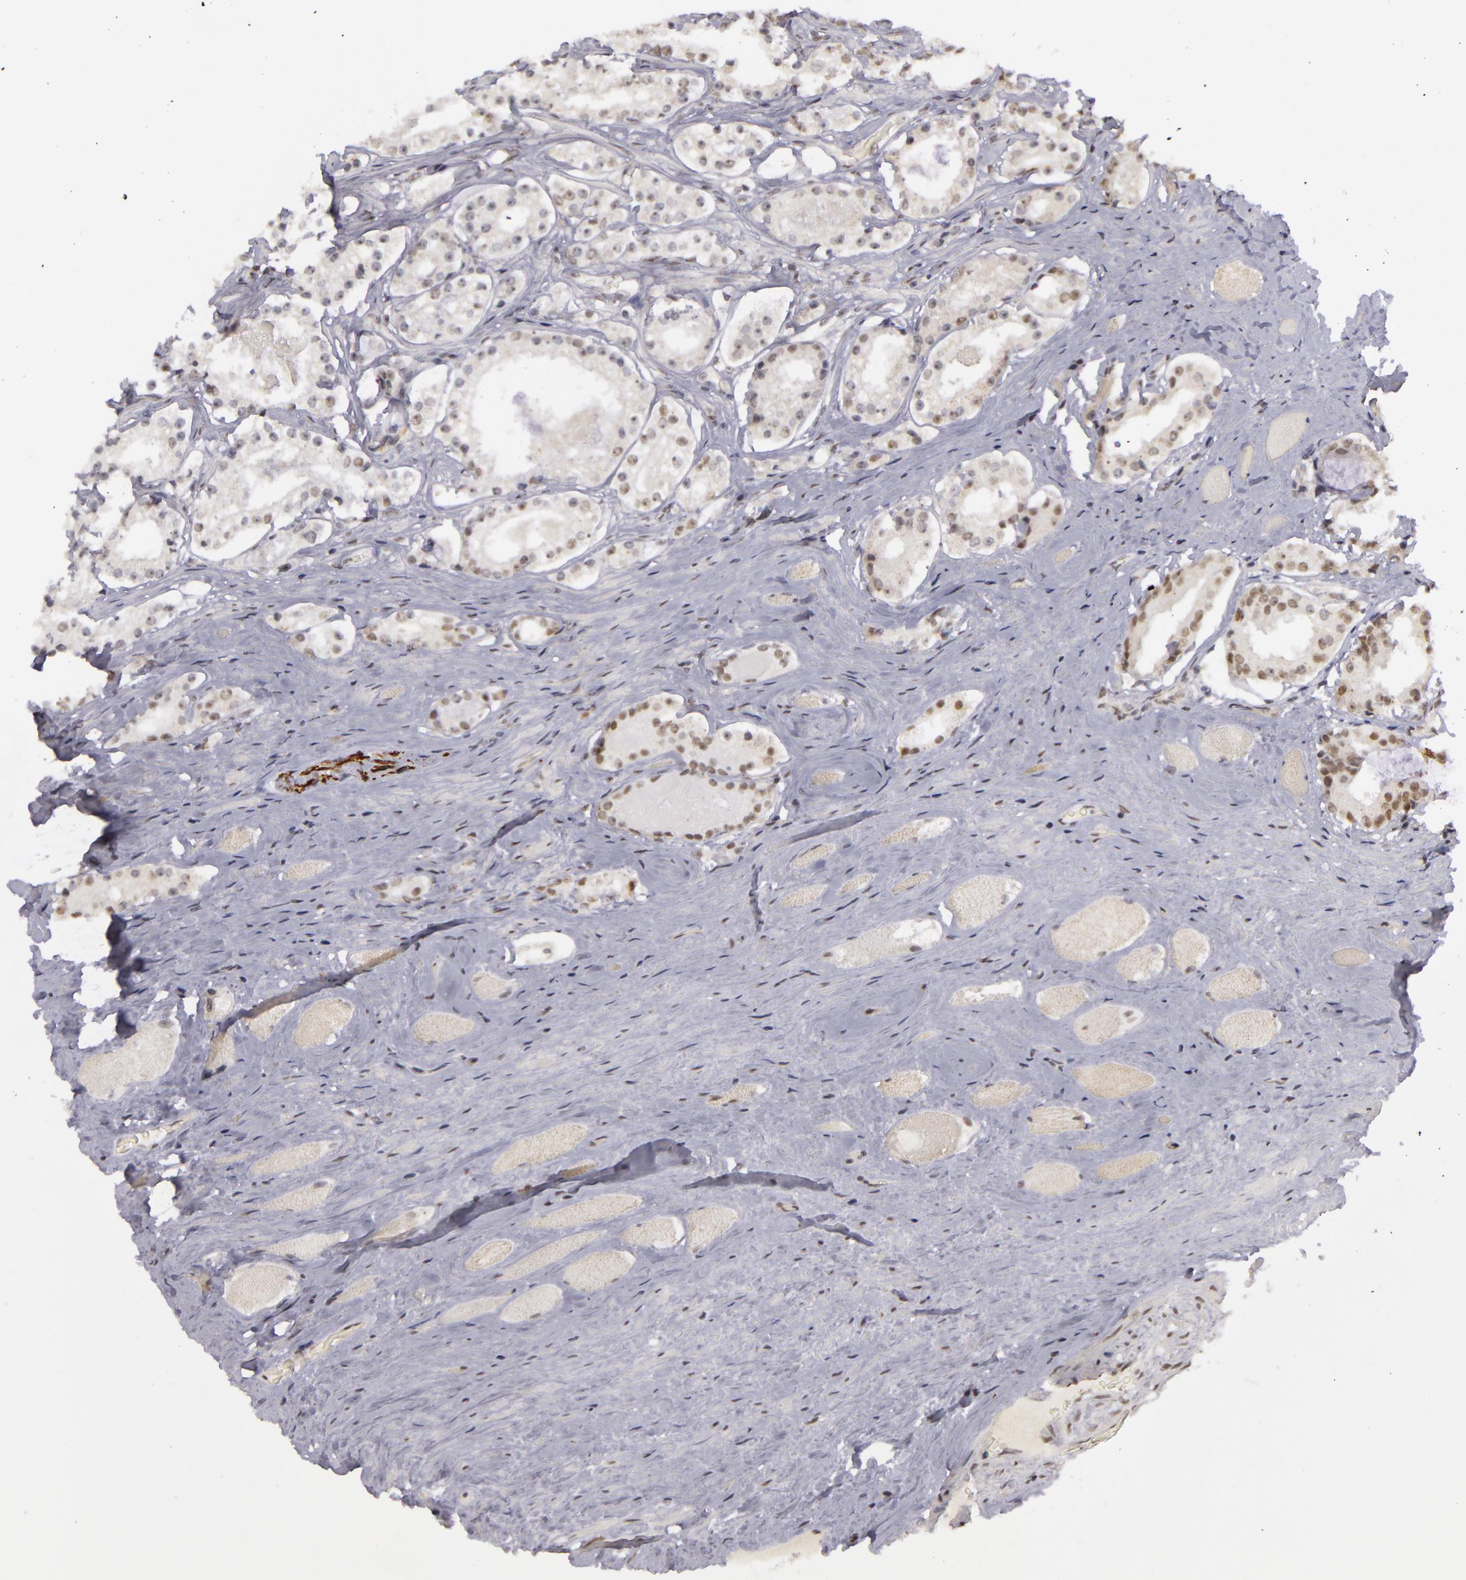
{"staining": {"intensity": "weak", "quantity": "<25%", "location": "nuclear"}, "tissue": "prostate cancer", "cell_type": "Tumor cells", "image_type": "cancer", "snomed": [{"axis": "morphology", "description": "Adenocarcinoma, Medium grade"}, {"axis": "topography", "description": "Prostate"}], "caption": "High magnification brightfield microscopy of prostate medium-grade adenocarcinoma stained with DAB (3,3'-diaminobenzidine) (brown) and counterstained with hematoxylin (blue): tumor cells show no significant positivity. (DAB (3,3'-diaminobenzidine) IHC with hematoxylin counter stain).", "gene": "RRP7A", "patient": {"sex": "male", "age": 73}}